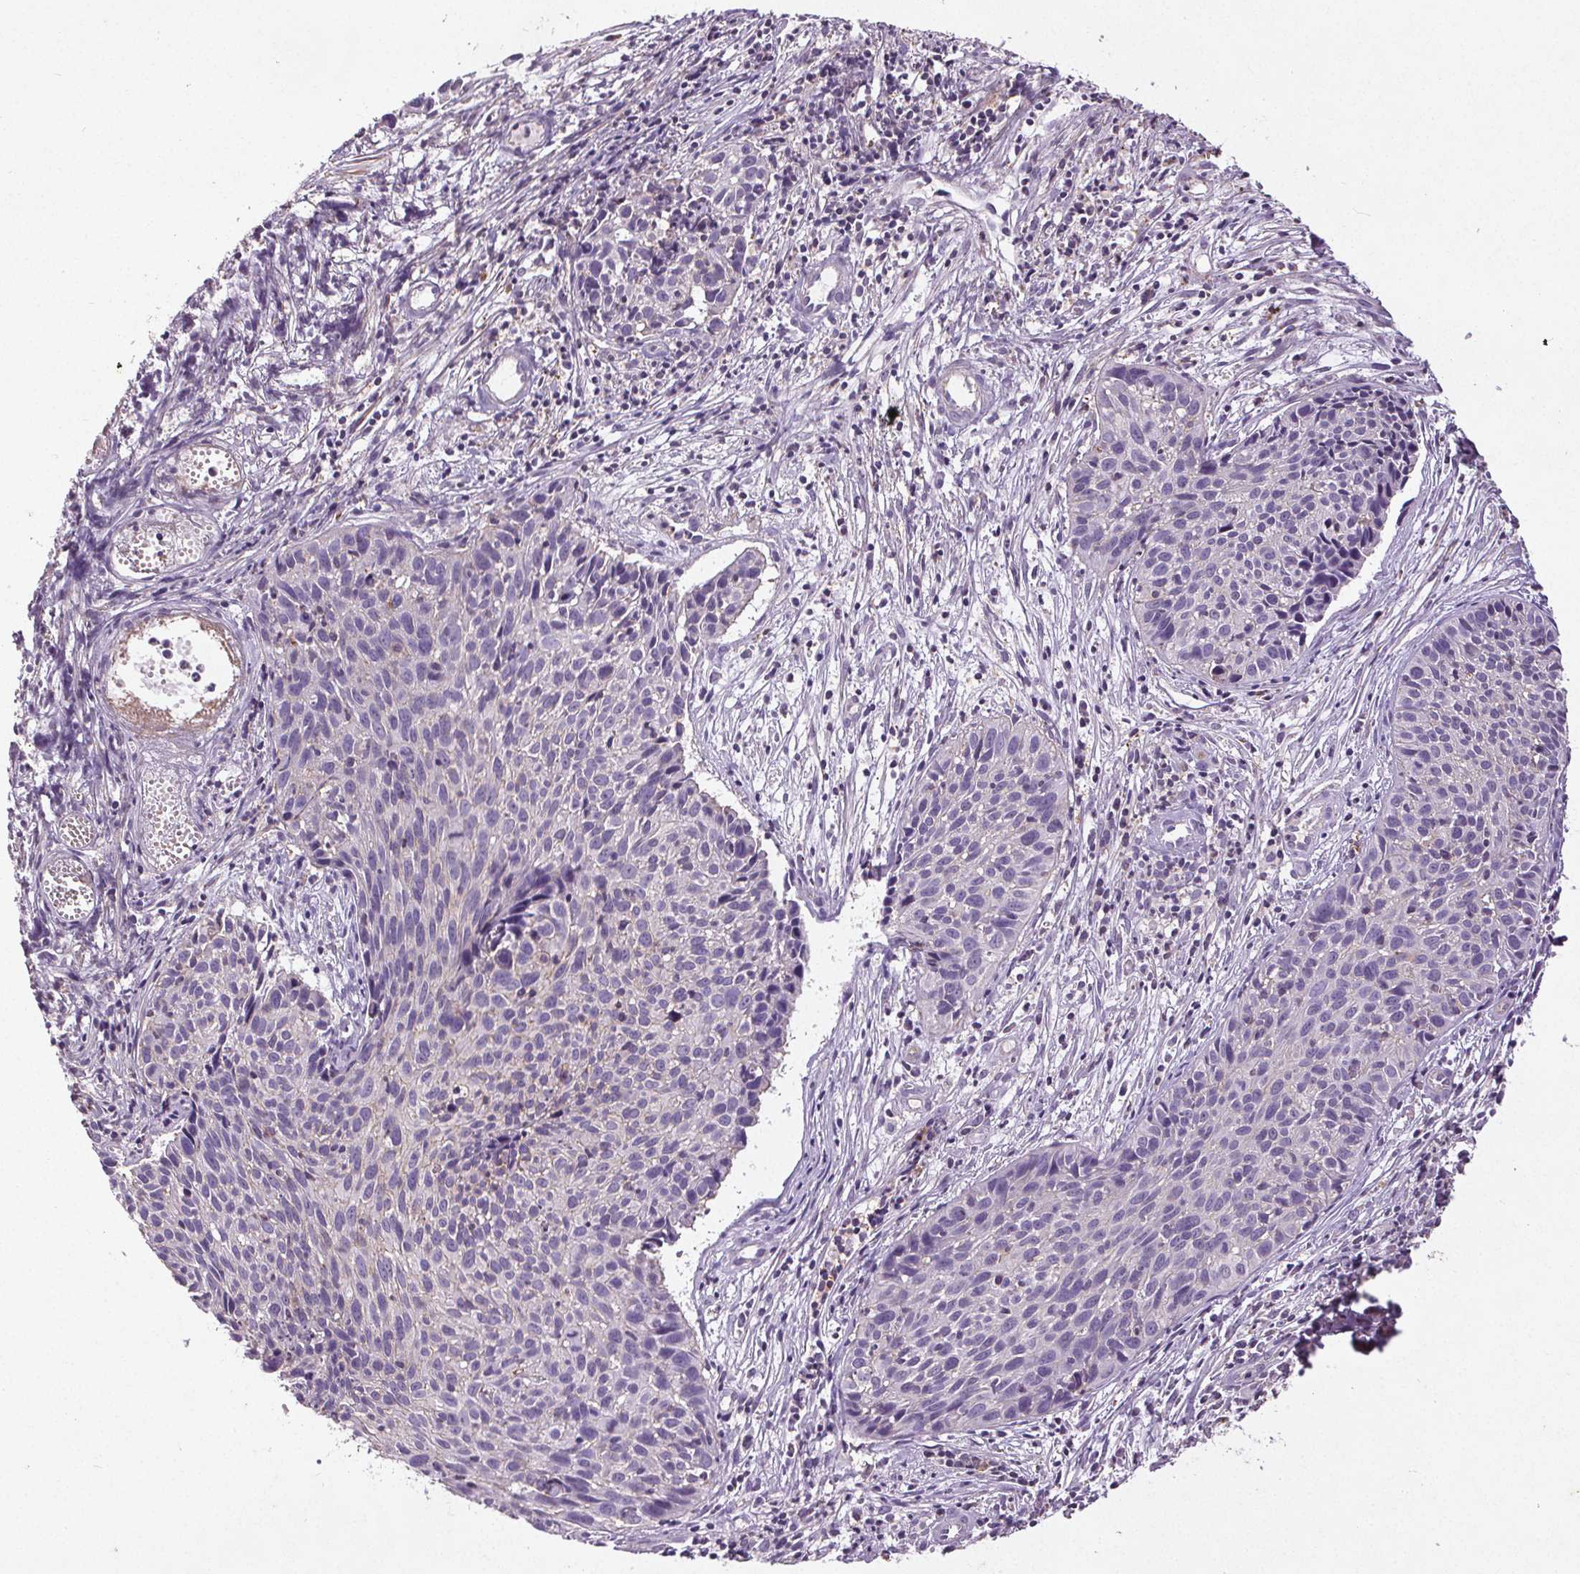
{"staining": {"intensity": "negative", "quantity": "none", "location": "none"}, "tissue": "cervical cancer", "cell_type": "Tumor cells", "image_type": "cancer", "snomed": [{"axis": "morphology", "description": "Squamous cell carcinoma, NOS"}, {"axis": "topography", "description": "Cervix"}], "caption": "Immunohistochemistry of cervical cancer reveals no expression in tumor cells. (Immunohistochemistry, brightfield microscopy, high magnification).", "gene": "C19orf84", "patient": {"sex": "female", "age": 30}}